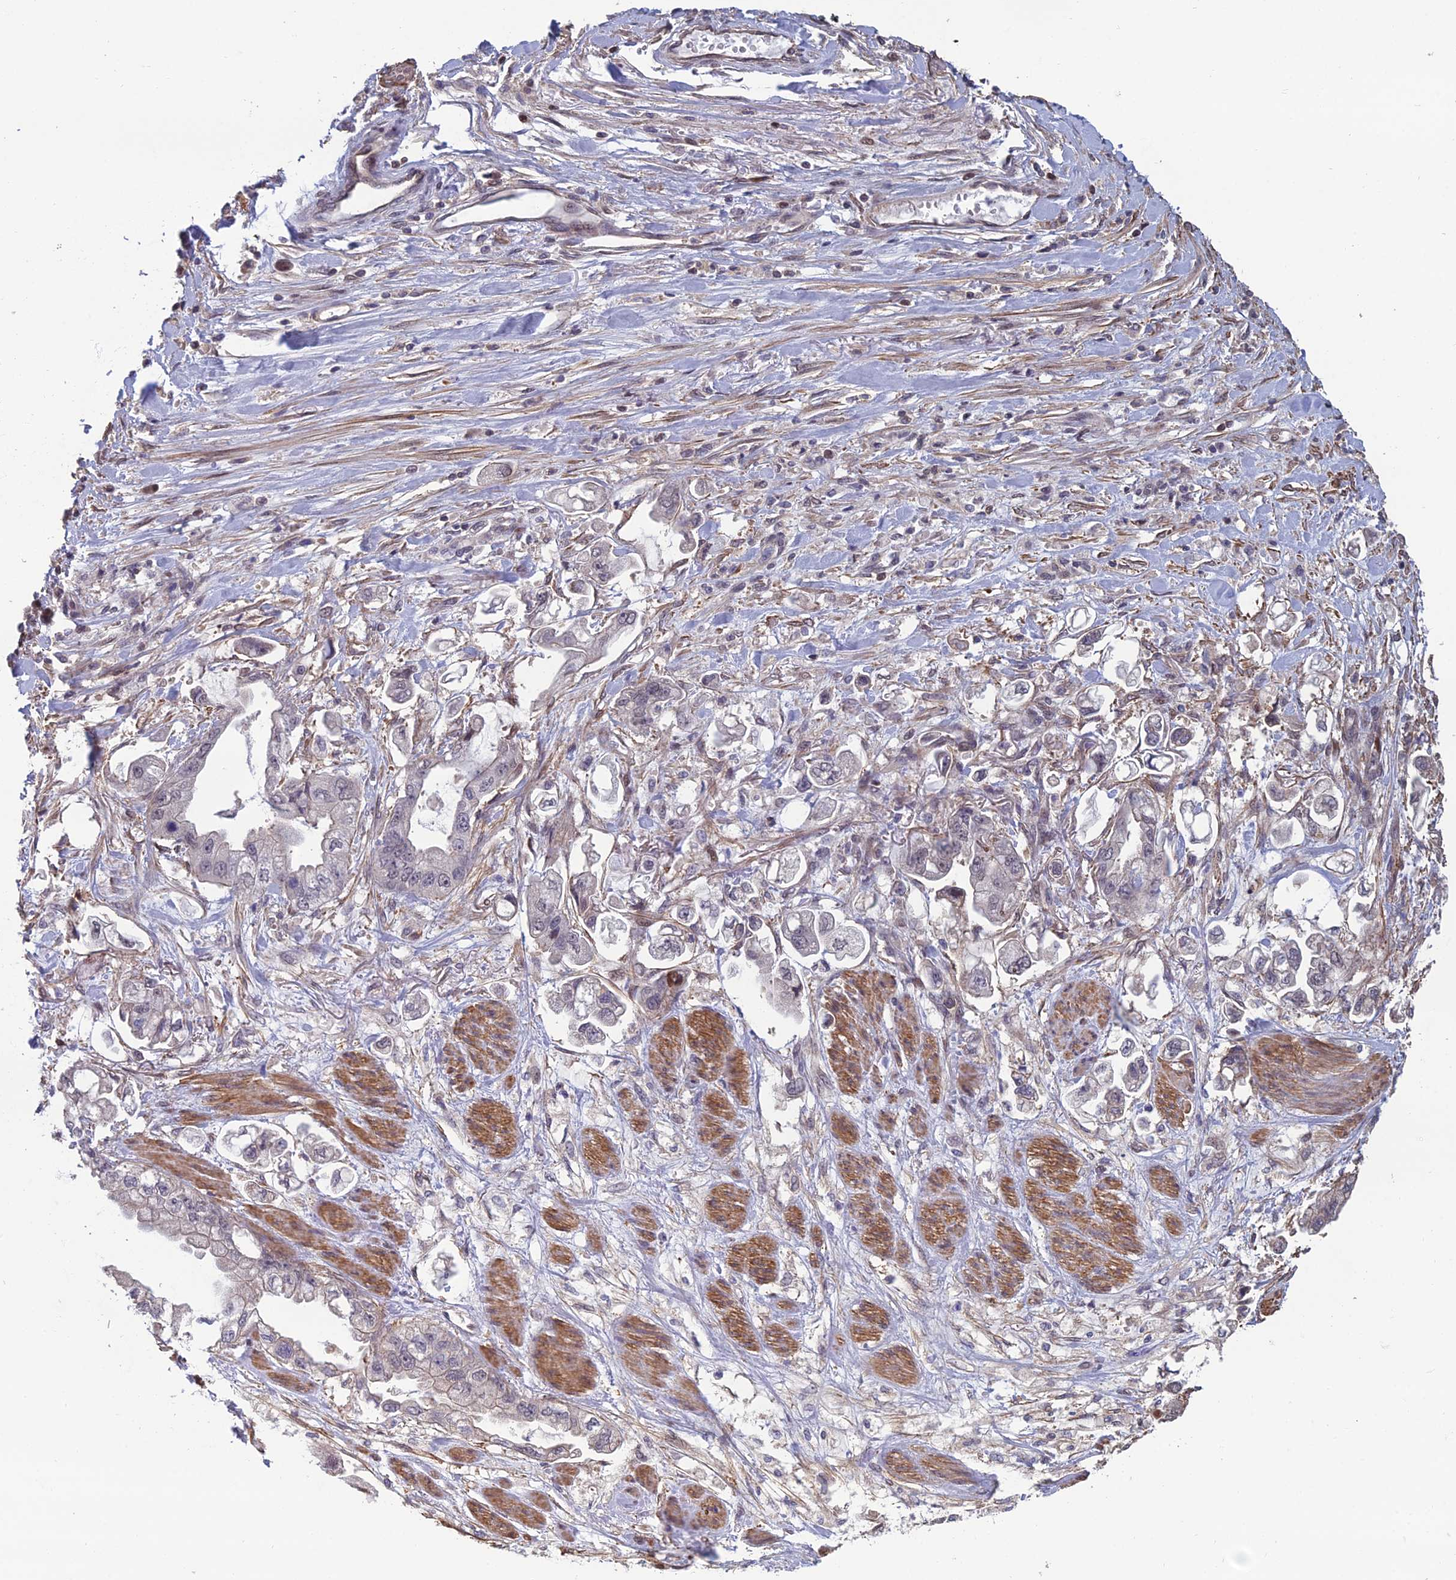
{"staining": {"intensity": "weak", "quantity": "<25%", "location": "cytoplasmic/membranous"}, "tissue": "stomach cancer", "cell_type": "Tumor cells", "image_type": "cancer", "snomed": [{"axis": "morphology", "description": "Adenocarcinoma, NOS"}, {"axis": "topography", "description": "Stomach"}], "caption": "Immunohistochemistry micrograph of neoplastic tissue: human stomach adenocarcinoma stained with DAB (3,3'-diaminobenzidine) shows no significant protein expression in tumor cells.", "gene": "CCDC183", "patient": {"sex": "male", "age": 62}}